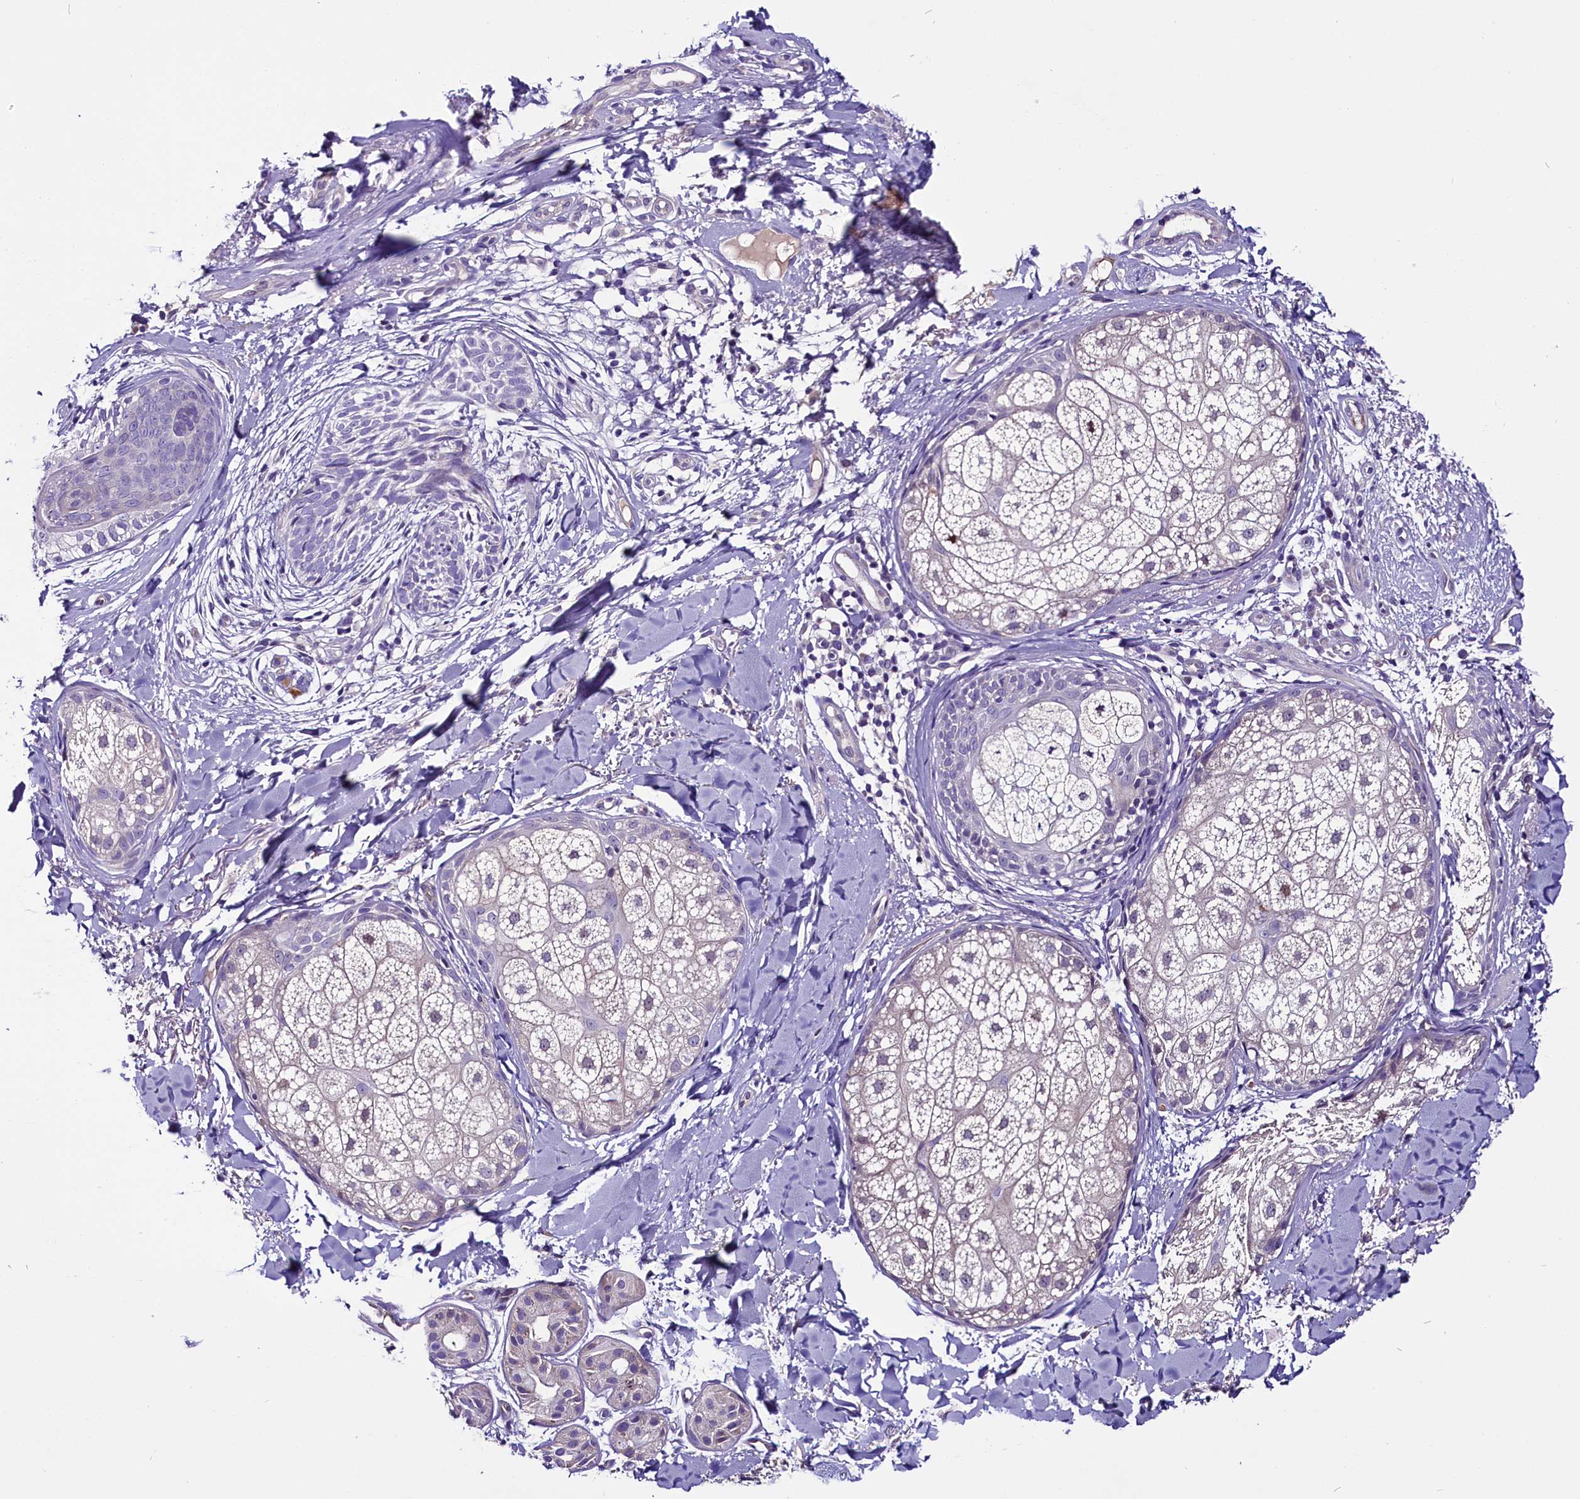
{"staining": {"intensity": "negative", "quantity": "none", "location": "none"}, "tissue": "skin cancer", "cell_type": "Tumor cells", "image_type": "cancer", "snomed": [{"axis": "morphology", "description": "Basal cell carcinoma"}, {"axis": "topography", "description": "Skin"}], "caption": "Skin cancer (basal cell carcinoma) was stained to show a protein in brown. There is no significant staining in tumor cells.", "gene": "C9orf40", "patient": {"sex": "female", "age": 61}}